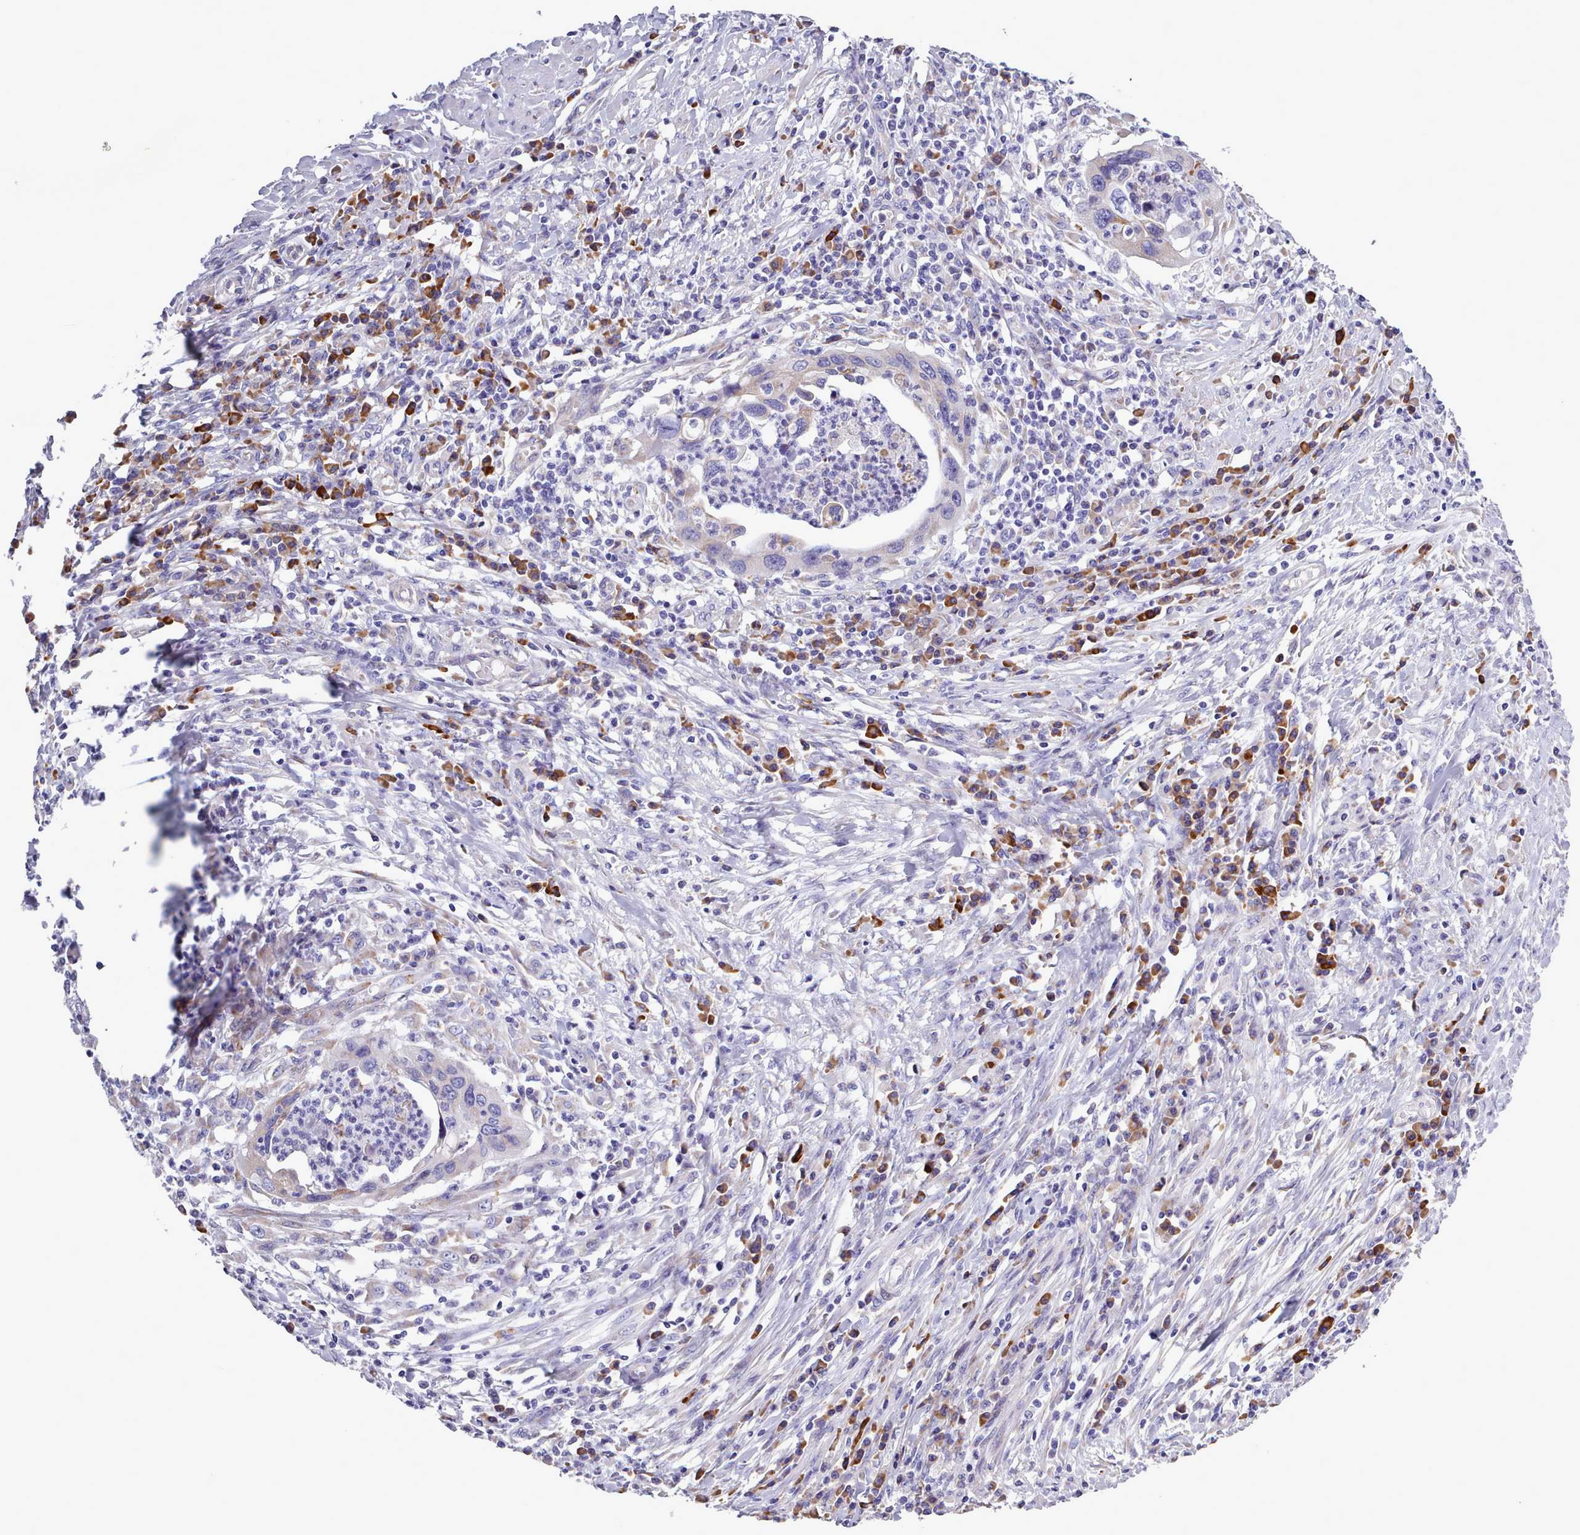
{"staining": {"intensity": "negative", "quantity": "none", "location": "none"}, "tissue": "cervical cancer", "cell_type": "Tumor cells", "image_type": "cancer", "snomed": [{"axis": "morphology", "description": "Squamous cell carcinoma, NOS"}, {"axis": "topography", "description": "Cervix"}], "caption": "Squamous cell carcinoma (cervical) was stained to show a protein in brown. There is no significant staining in tumor cells. Nuclei are stained in blue.", "gene": "XKR8", "patient": {"sex": "female", "age": 38}}